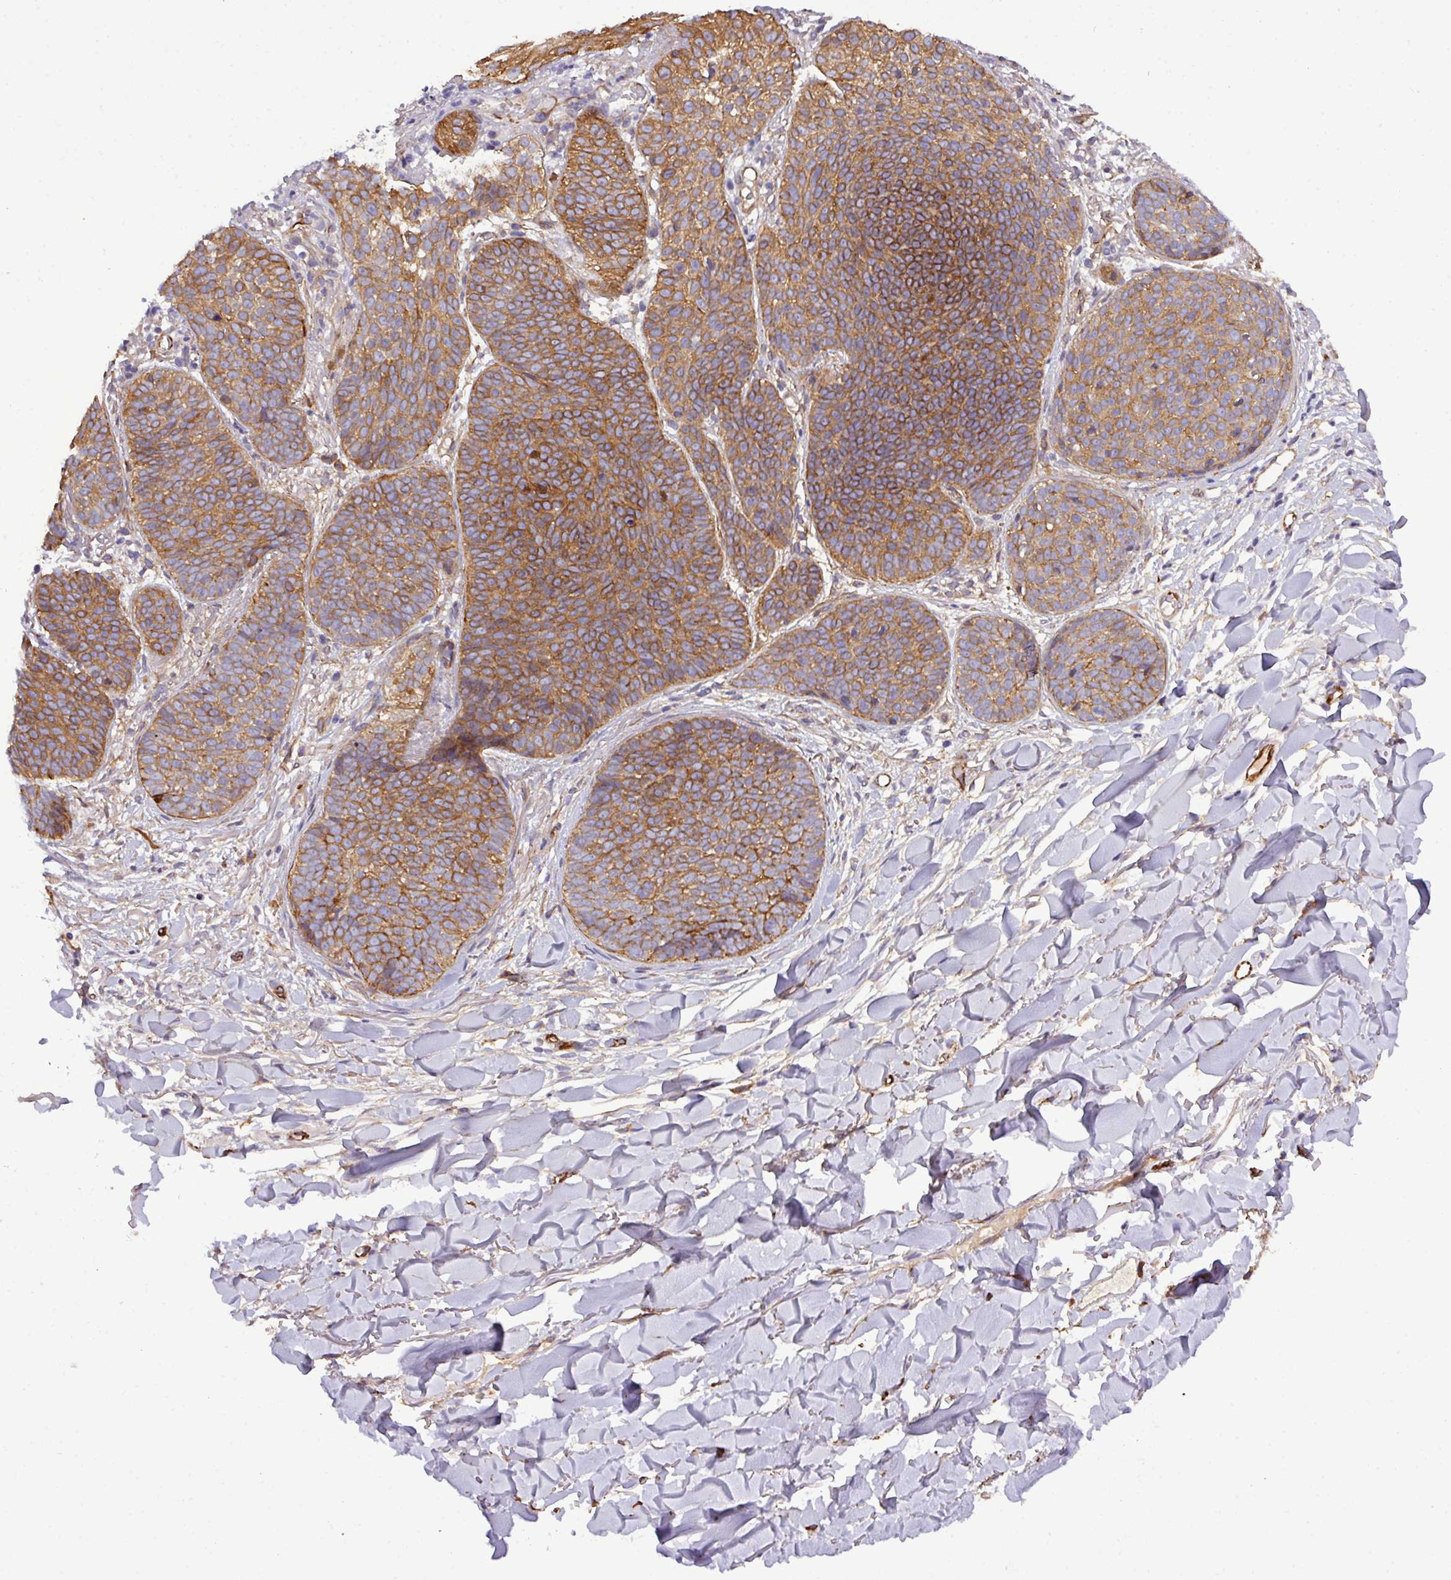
{"staining": {"intensity": "strong", "quantity": ">75%", "location": "cytoplasmic/membranous"}, "tissue": "skin cancer", "cell_type": "Tumor cells", "image_type": "cancer", "snomed": [{"axis": "morphology", "description": "Basal cell carcinoma"}, {"axis": "topography", "description": "Skin"}, {"axis": "topography", "description": "Skin of neck"}, {"axis": "topography", "description": "Skin of shoulder"}, {"axis": "topography", "description": "Skin of back"}], "caption": "Brown immunohistochemical staining in basal cell carcinoma (skin) displays strong cytoplasmic/membranous positivity in approximately >75% of tumor cells.", "gene": "PARD6A", "patient": {"sex": "male", "age": 80}}